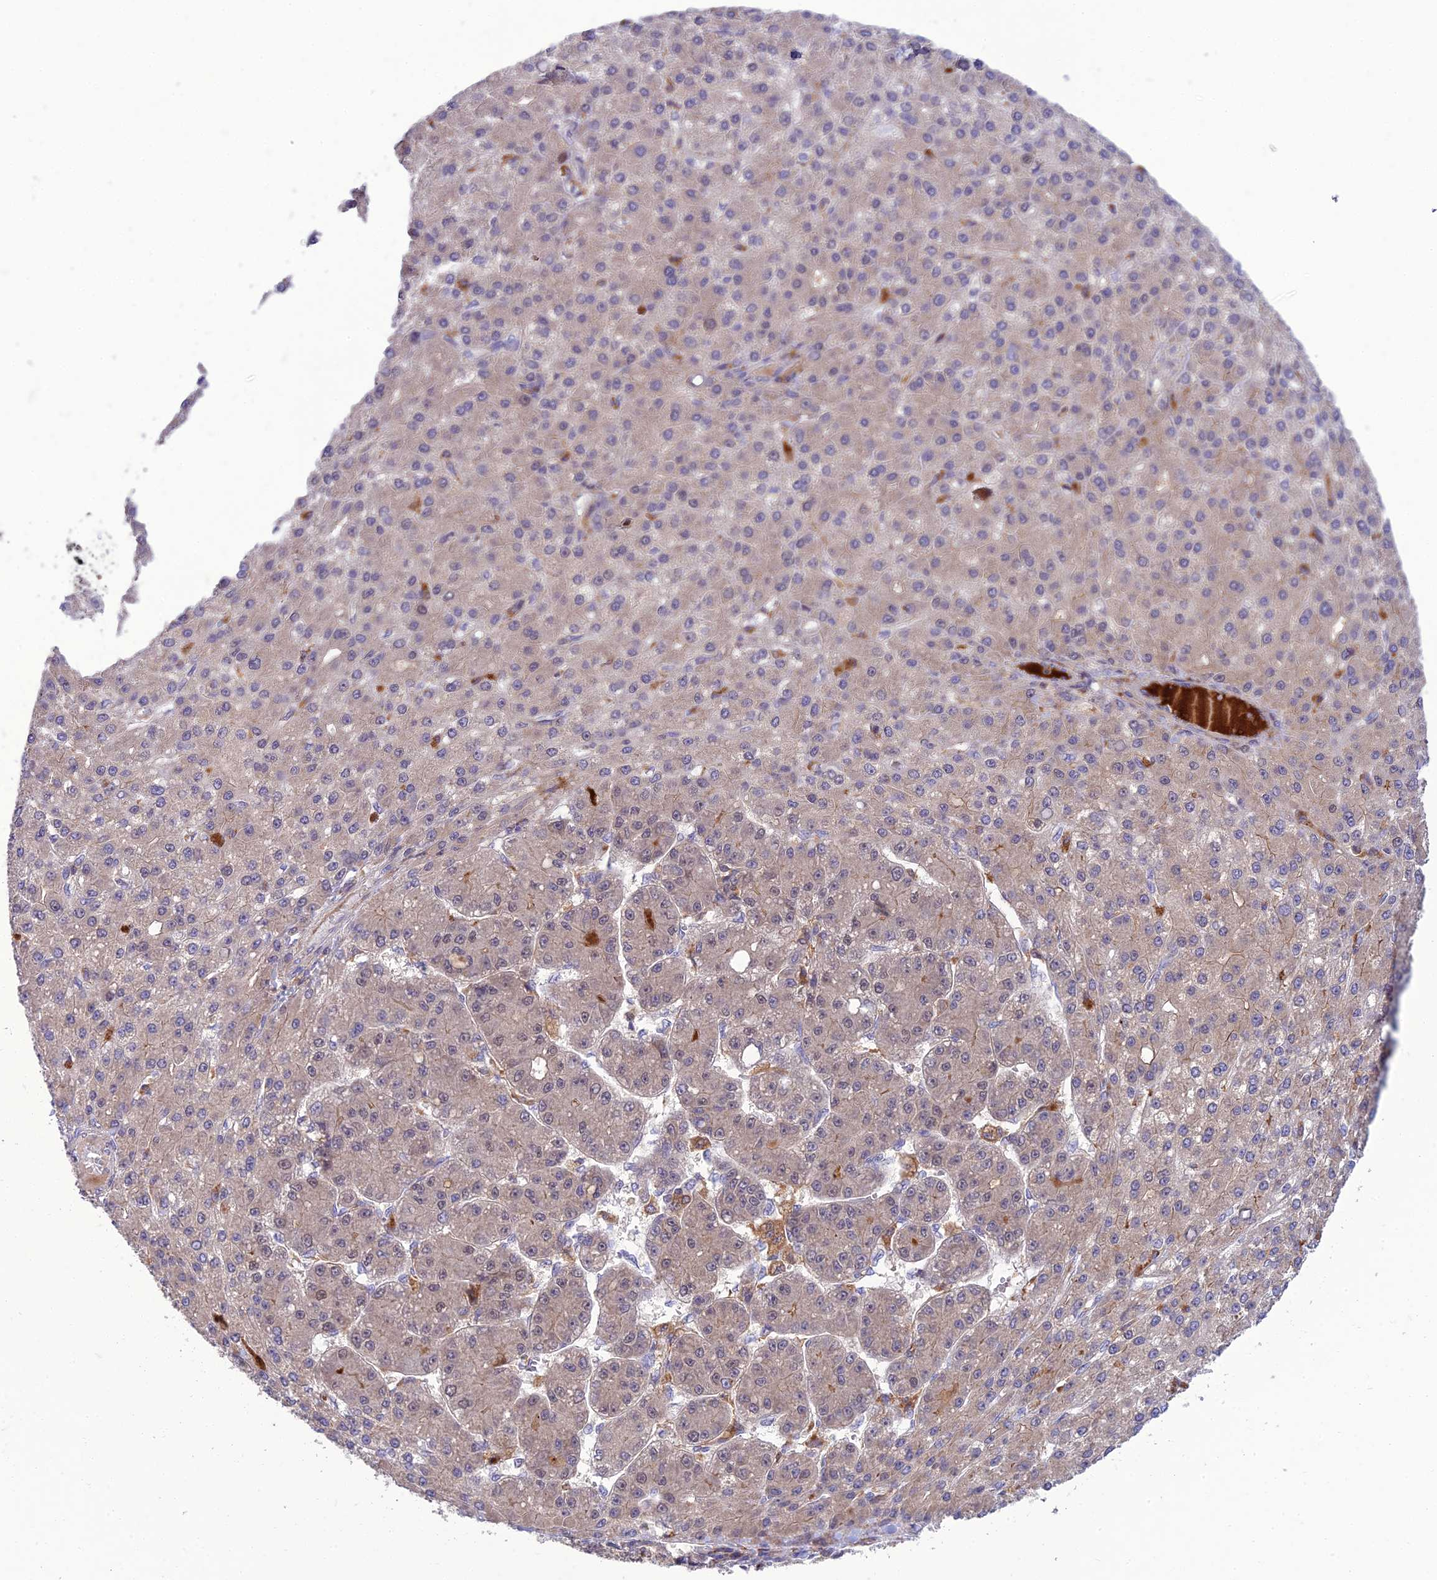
{"staining": {"intensity": "moderate", "quantity": ">75%", "location": "cytoplasmic/membranous"}, "tissue": "liver cancer", "cell_type": "Tumor cells", "image_type": "cancer", "snomed": [{"axis": "morphology", "description": "Carcinoma, Hepatocellular, NOS"}, {"axis": "topography", "description": "Liver"}], "caption": "Tumor cells show moderate cytoplasmic/membranous positivity in approximately >75% of cells in liver cancer. (Stains: DAB (3,3'-diaminobenzidine) in brown, nuclei in blue, Microscopy: brightfield microscopy at high magnification).", "gene": "IRAK3", "patient": {"sex": "male", "age": 67}}